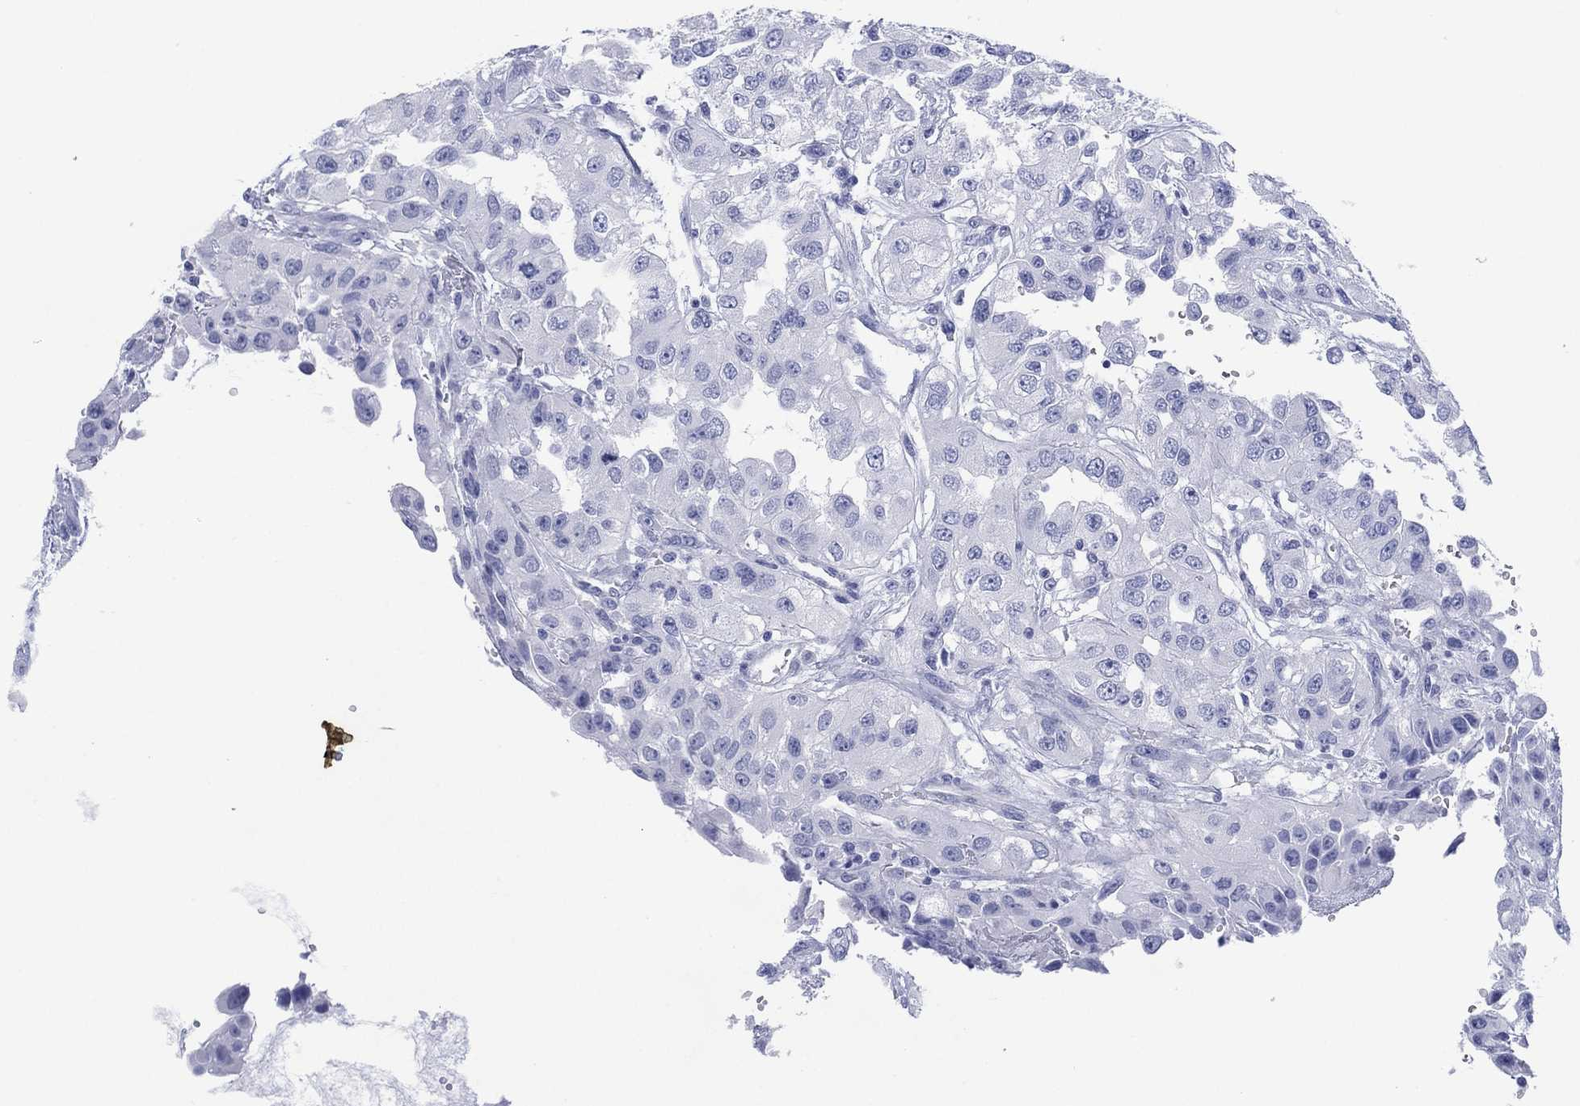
{"staining": {"intensity": "negative", "quantity": "none", "location": "none"}, "tissue": "renal cancer", "cell_type": "Tumor cells", "image_type": "cancer", "snomed": [{"axis": "morphology", "description": "Adenocarcinoma, NOS"}, {"axis": "topography", "description": "Kidney"}], "caption": "Photomicrograph shows no protein expression in tumor cells of renal cancer (adenocarcinoma) tissue.", "gene": "DSG1", "patient": {"sex": "male", "age": 64}}